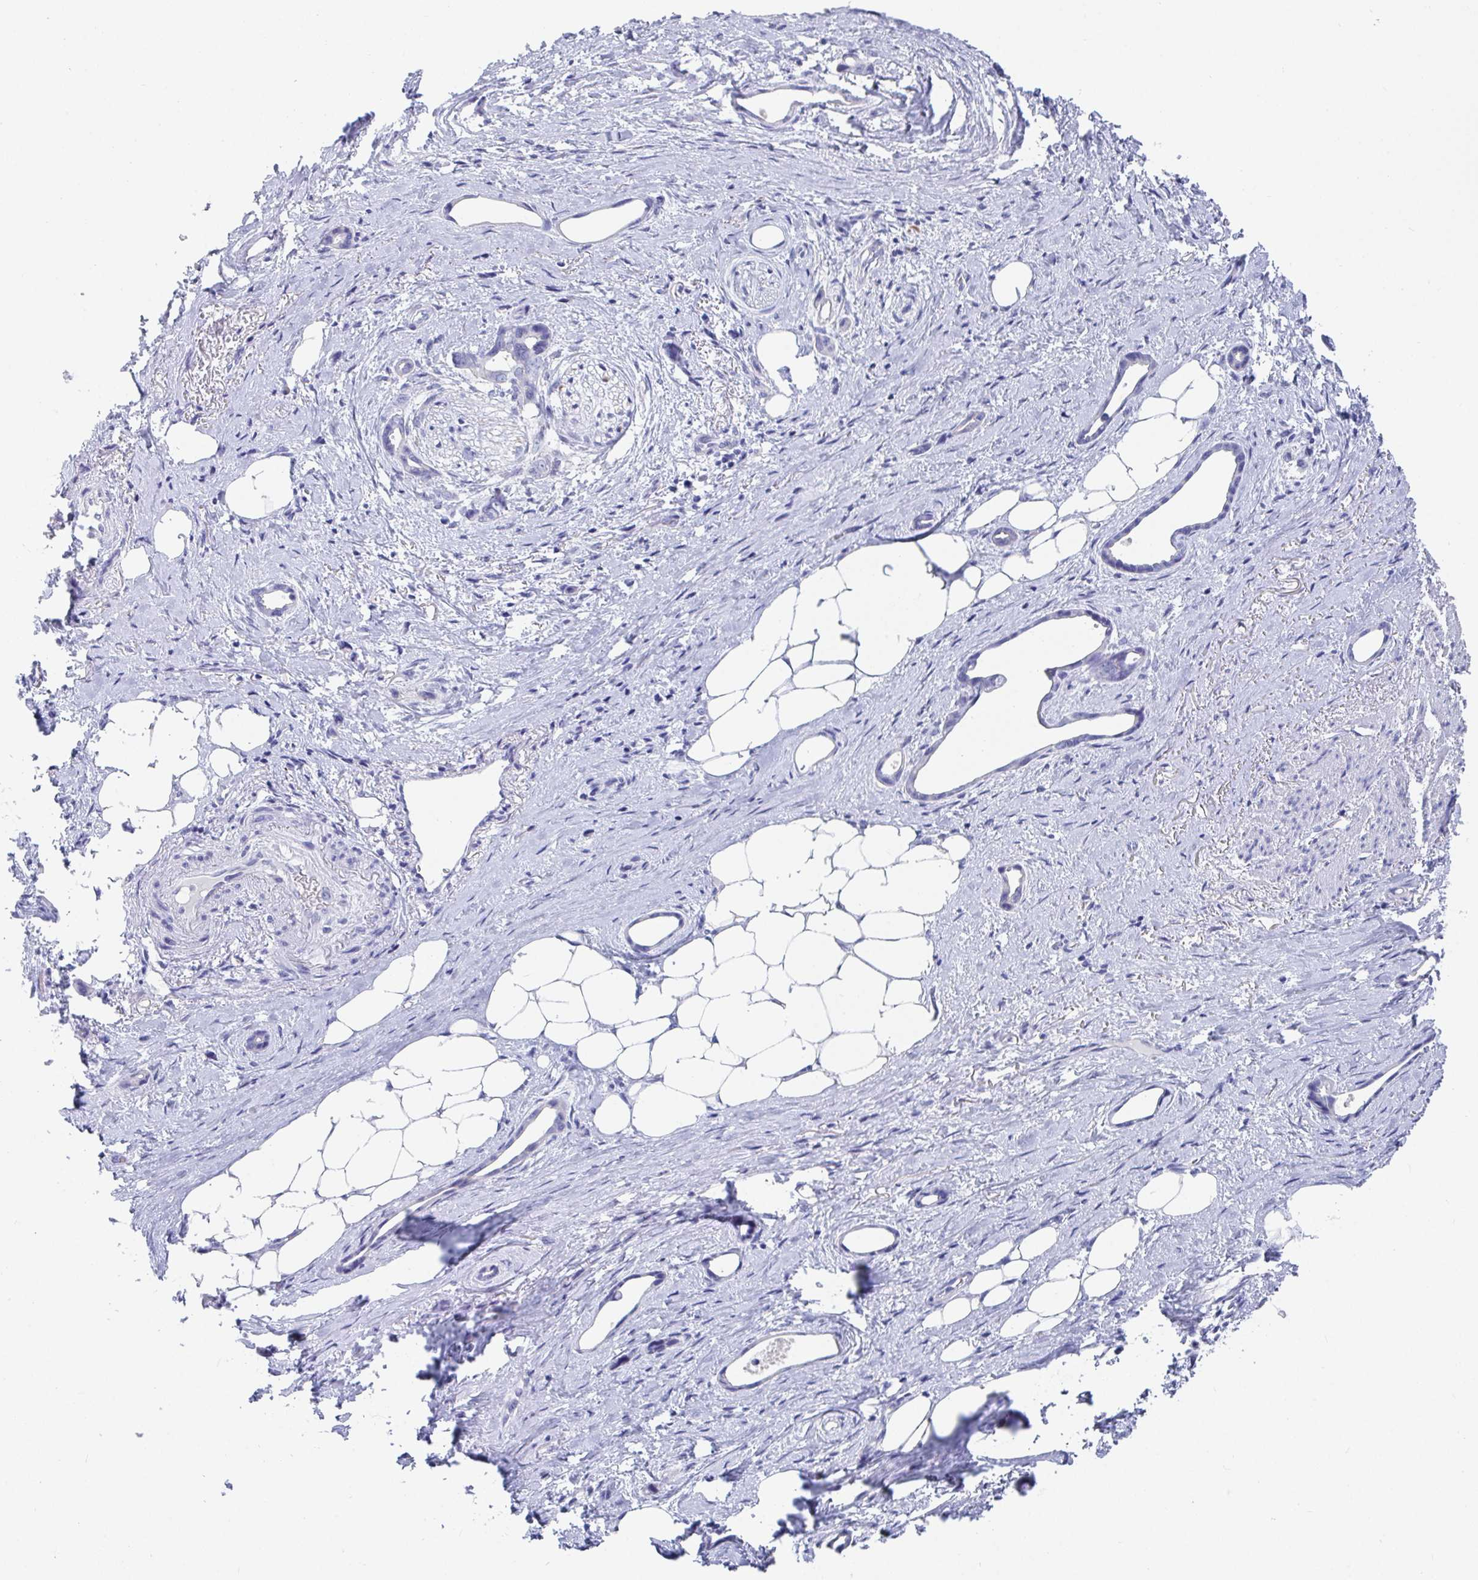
{"staining": {"intensity": "negative", "quantity": "none", "location": "none"}, "tissue": "stomach cancer", "cell_type": "Tumor cells", "image_type": "cancer", "snomed": [{"axis": "morphology", "description": "Adenocarcinoma, NOS"}, {"axis": "topography", "description": "Stomach, upper"}], "caption": "This is a histopathology image of IHC staining of stomach cancer (adenocarcinoma), which shows no positivity in tumor cells.", "gene": "TAS2R39", "patient": {"sex": "male", "age": 62}}